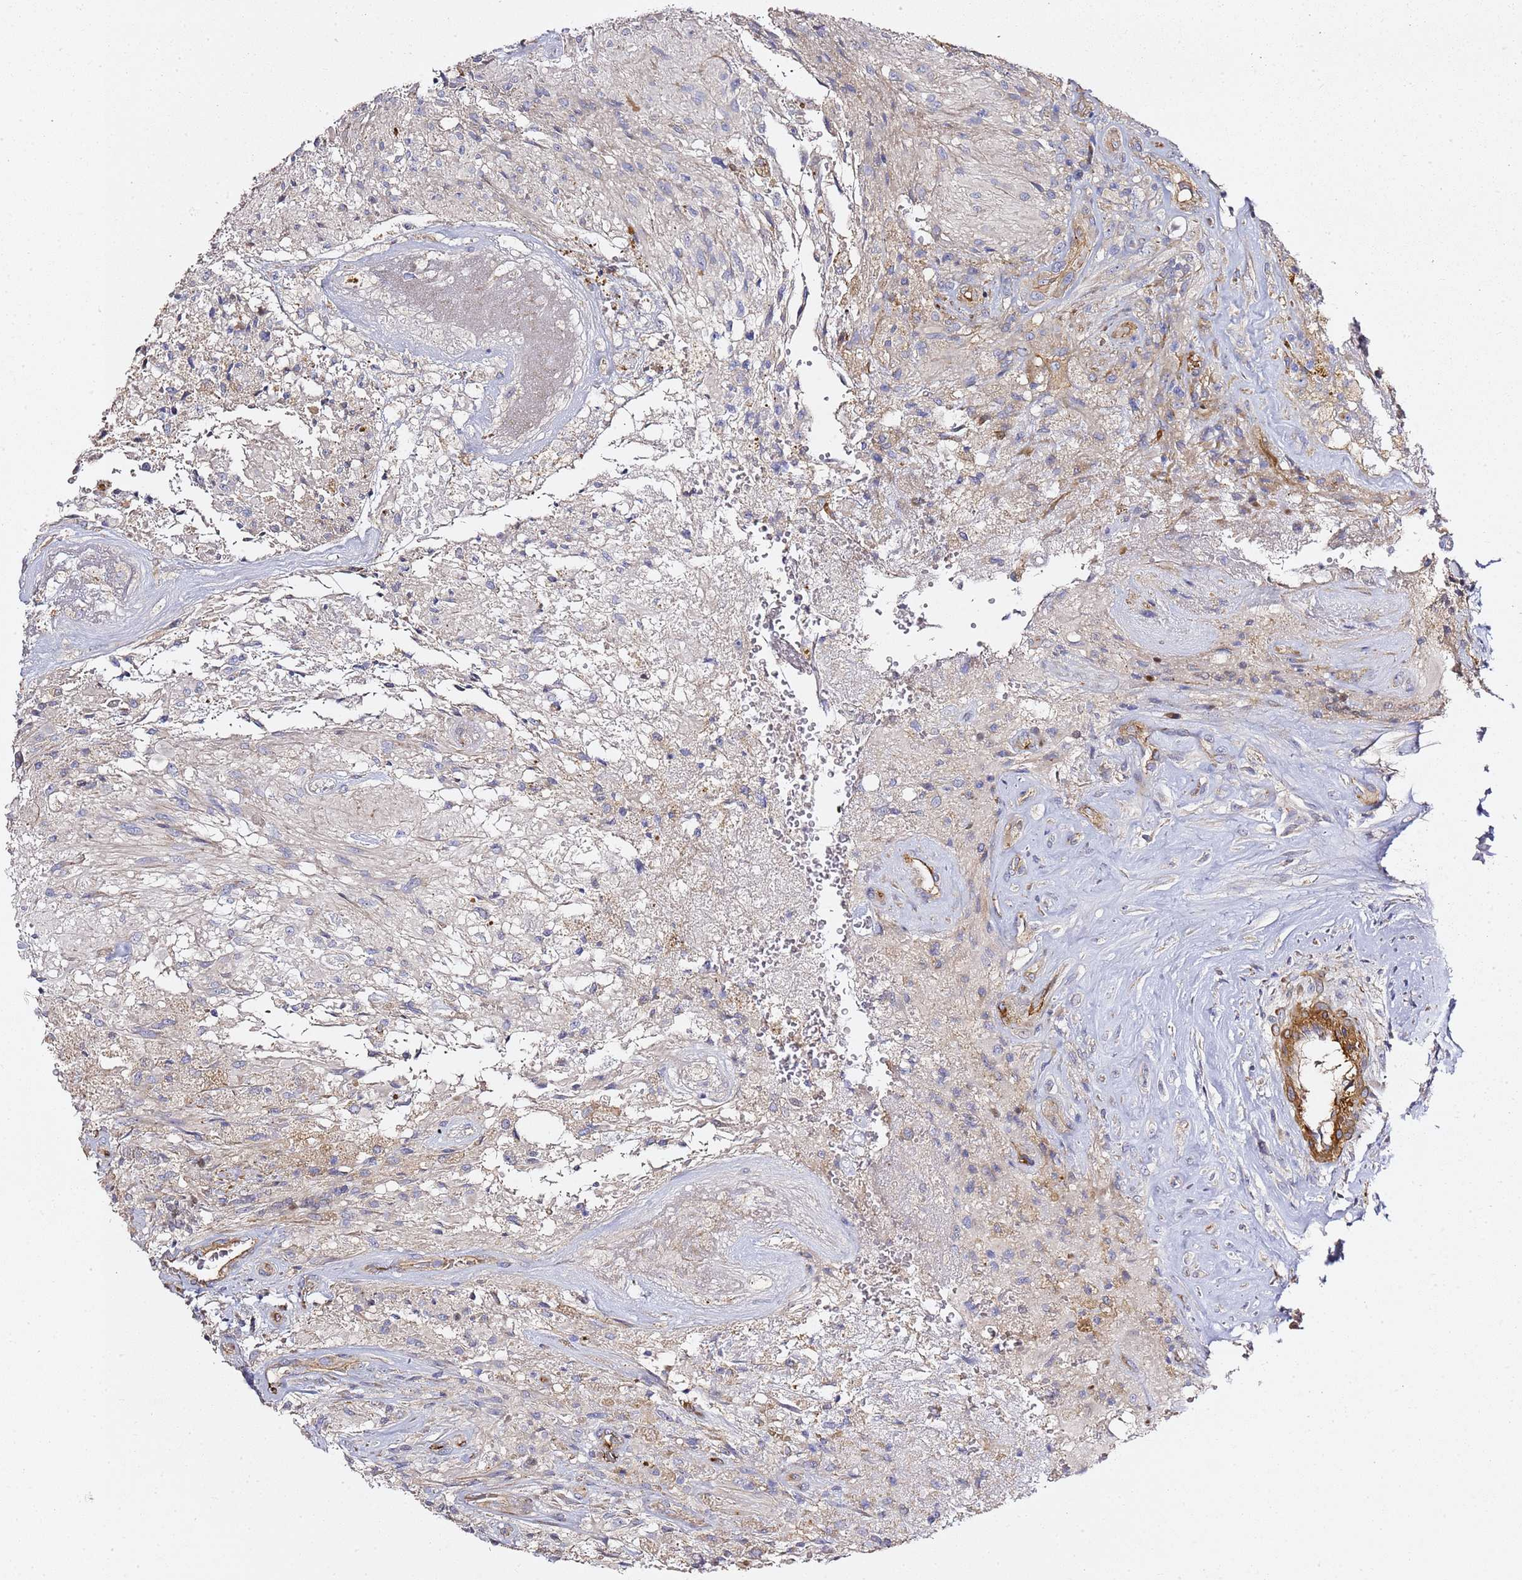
{"staining": {"intensity": "negative", "quantity": "none", "location": "none"}, "tissue": "glioma", "cell_type": "Tumor cells", "image_type": "cancer", "snomed": [{"axis": "morphology", "description": "Glioma, malignant, High grade"}, {"axis": "topography", "description": "Brain"}], "caption": "Glioma was stained to show a protein in brown. There is no significant staining in tumor cells.", "gene": "EPS8L1", "patient": {"sex": "male", "age": 56}}